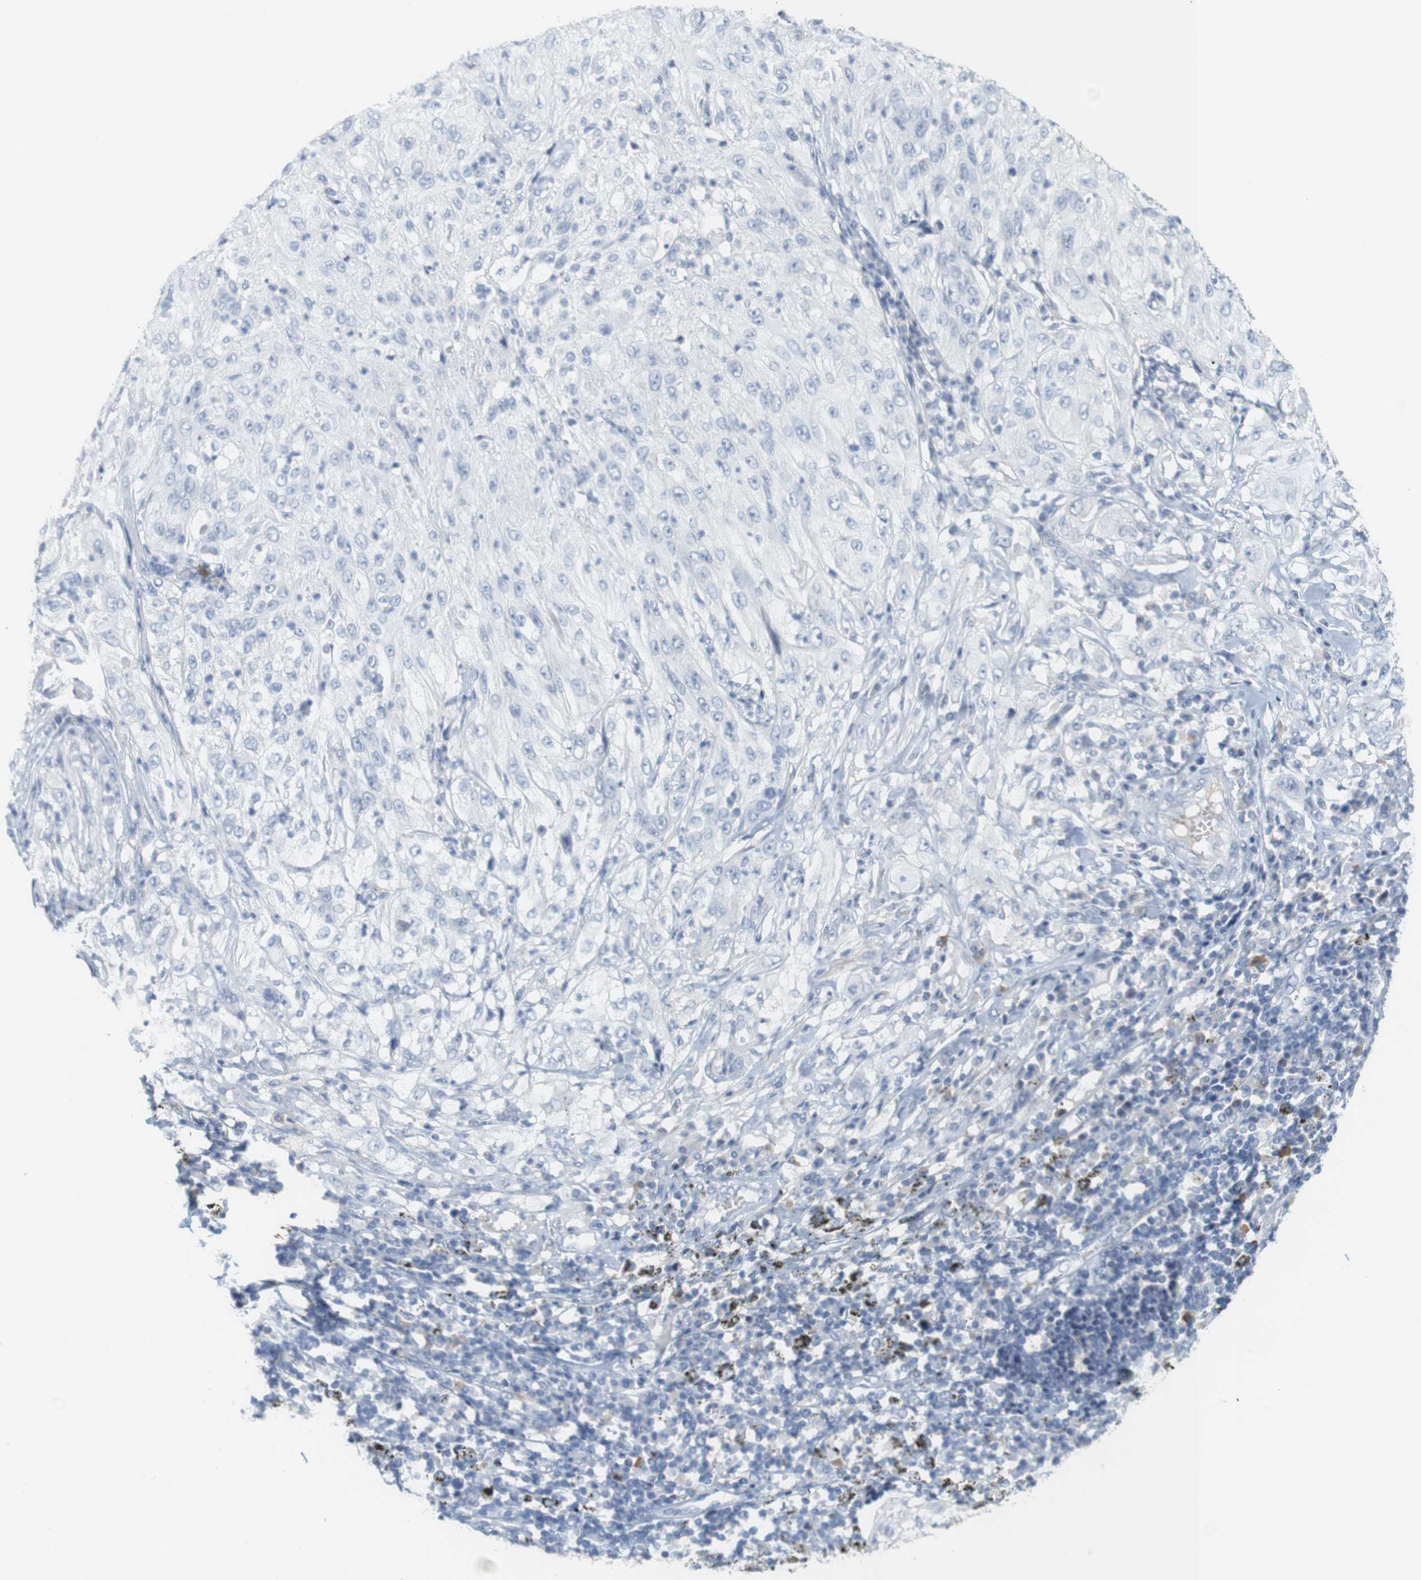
{"staining": {"intensity": "negative", "quantity": "none", "location": "none"}, "tissue": "lung cancer", "cell_type": "Tumor cells", "image_type": "cancer", "snomed": [{"axis": "morphology", "description": "Inflammation, NOS"}, {"axis": "morphology", "description": "Squamous cell carcinoma, NOS"}, {"axis": "topography", "description": "Lymph node"}, {"axis": "topography", "description": "Soft tissue"}, {"axis": "topography", "description": "Lung"}], "caption": "Tumor cells show no significant protein positivity in squamous cell carcinoma (lung).", "gene": "RGS9", "patient": {"sex": "male", "age": 66}}